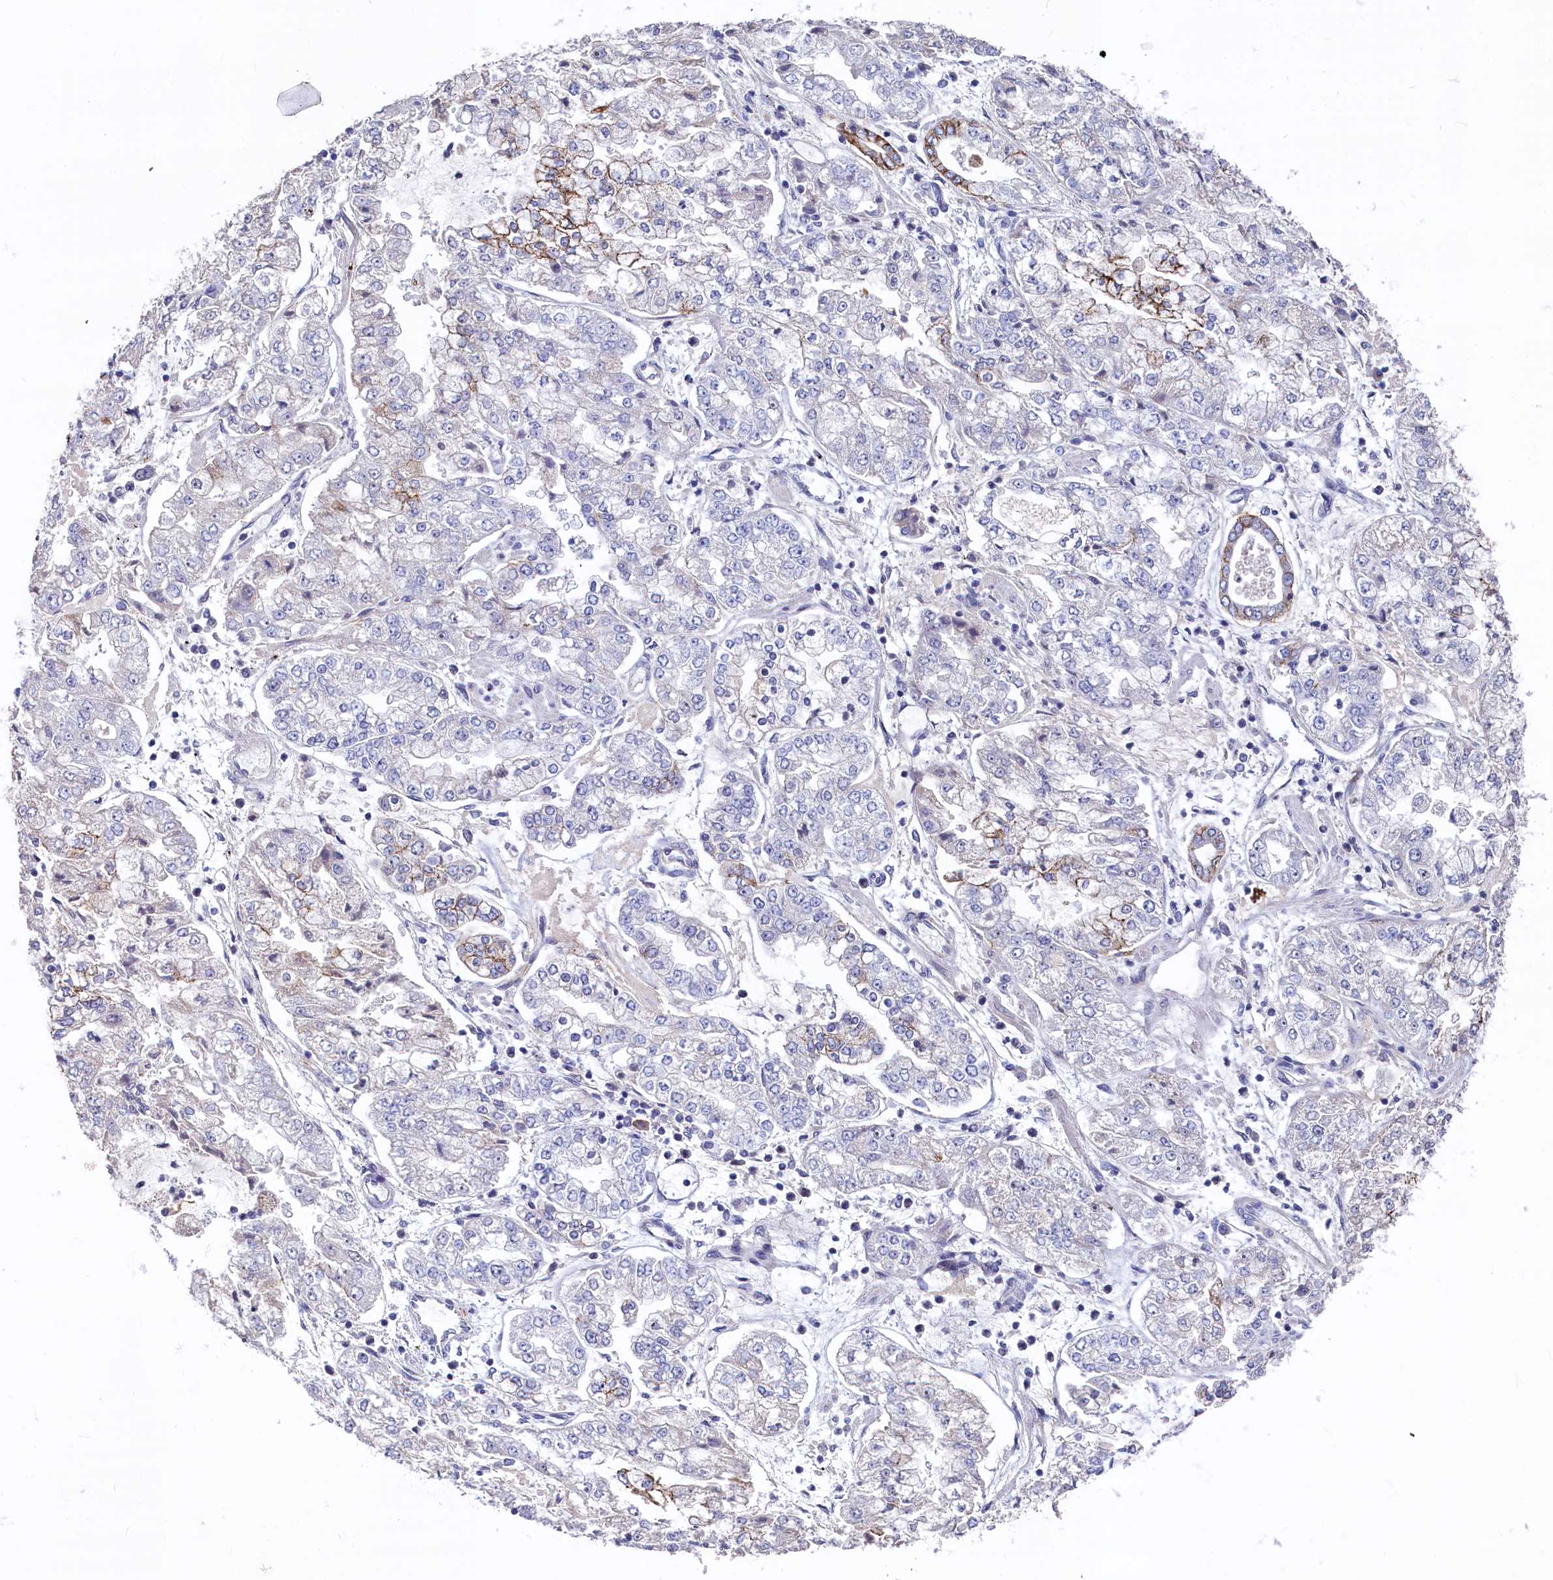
{"staining": {"intensity": "moderate", "quantity": "<25%", "location": "cytoplasmic/membranous"}, "tissue": "stomach cancer", "cell_type": "Tumor cells", "image_type": "cancer", "snomed": [{"axis": "morphology", "description": "Adenocarcinoma, NOS"}, {"axis": "topography", "description": "Stomach"}], "caption": "Moderate cytoplasmic/membranous expression for a protein is identified in about <25% of tumor cells of adenocarcinoma (stomach) using immunohistochemistry.", "gene": "ASXL3", "patient": {"sex": "male", "age": 76}}